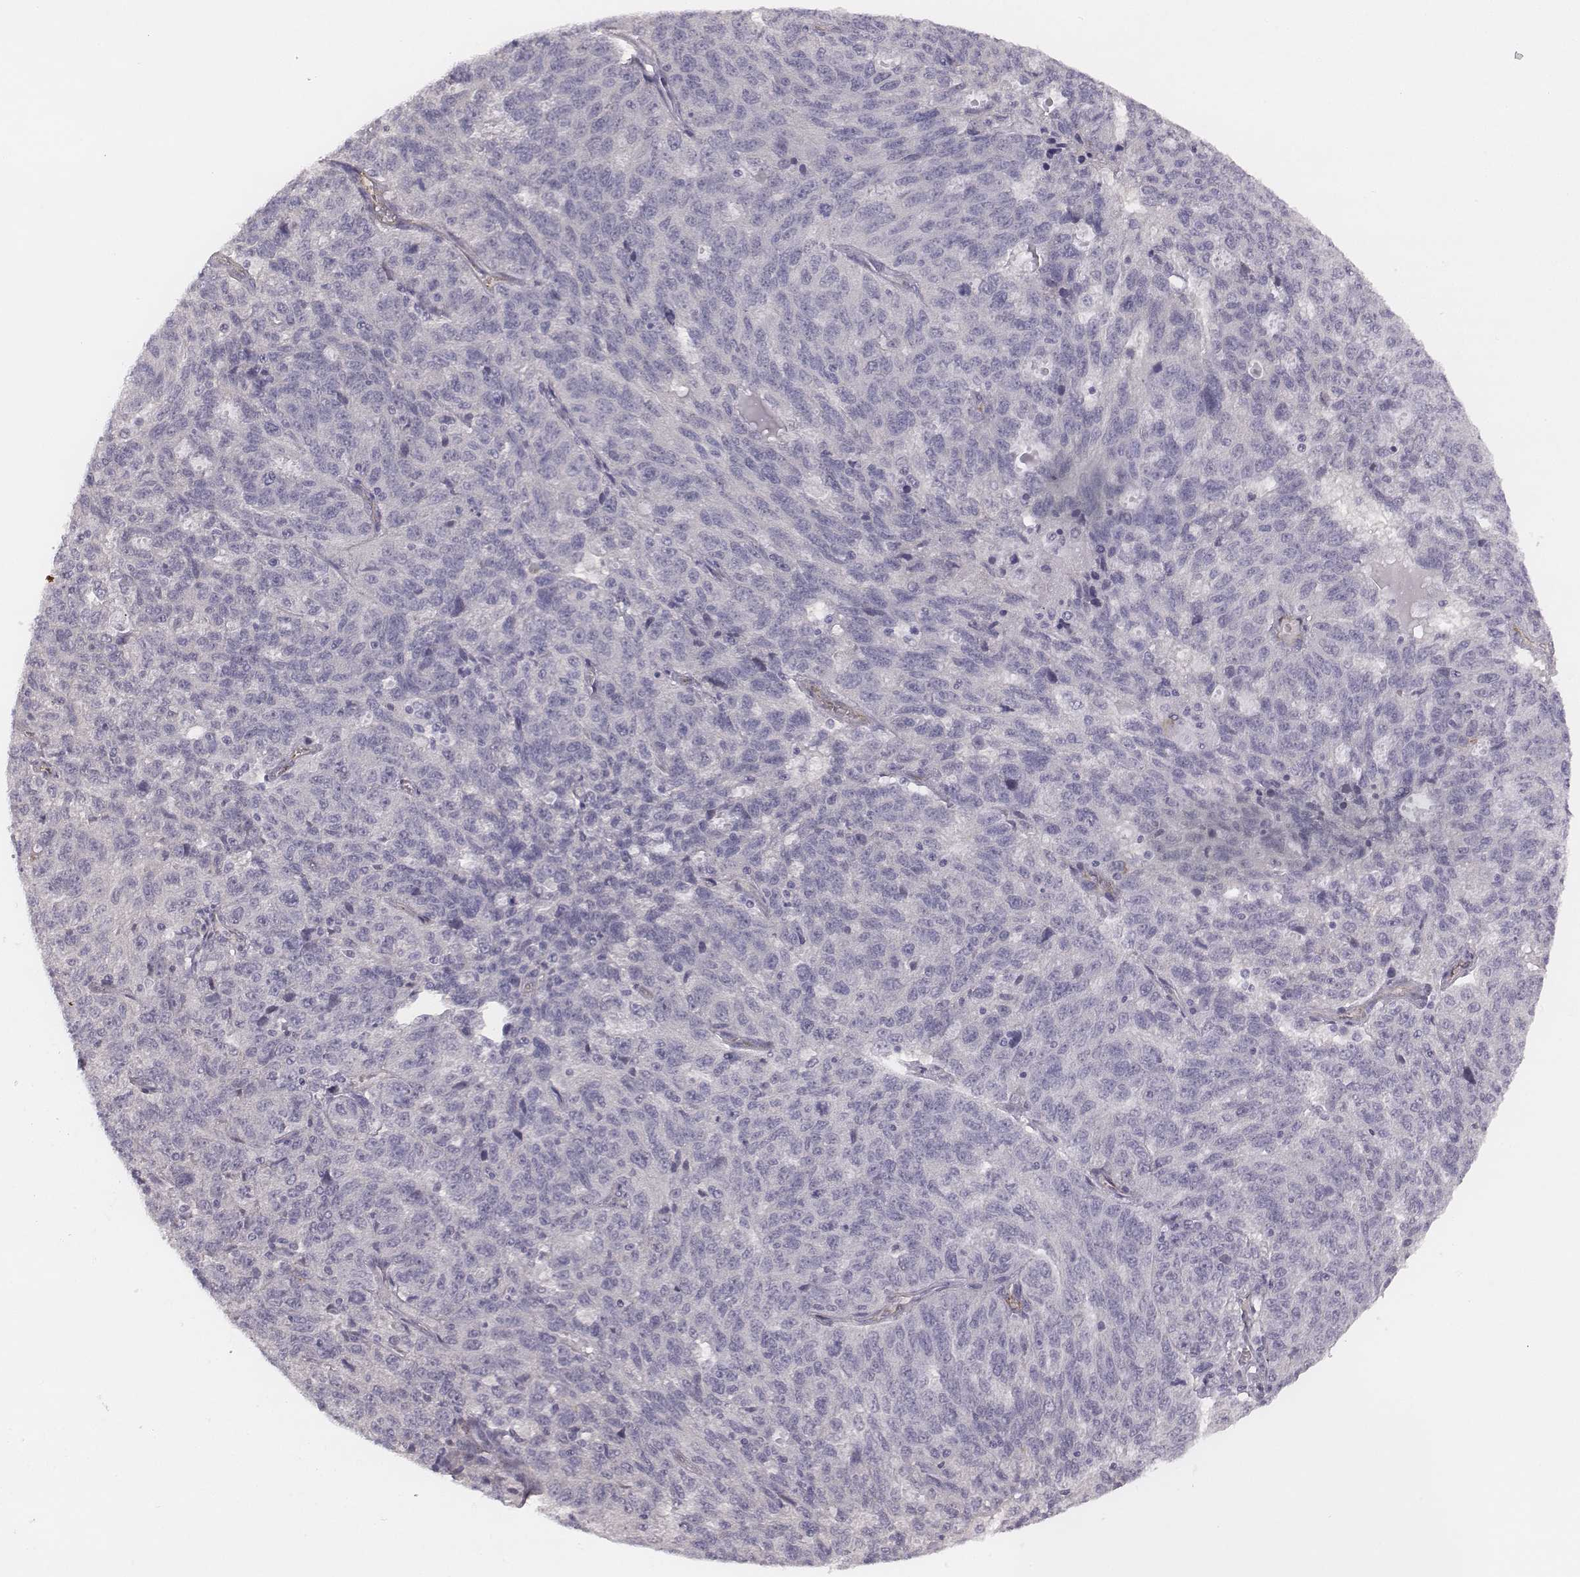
{"staining": {"intensity": "negative", "quantity": "none", "location": "none"}, "tissue": "ovarian cancer", "cell_type": "Tumor cells", "image_type": "cancer", "snomed": [{"axis": "morphology", "description": "Cystadenocarcinoma, serous, NOS"}, {"axis": "topography", "description": "Ovary"}], "caption": "A histopathology image of ovarian cancer (serous cystadenocarcinoma) stained for a protein displays no brown staining in tumor cells.", "gene": "KCNJ12", "patient": {"sex": "female", "age": 71}}